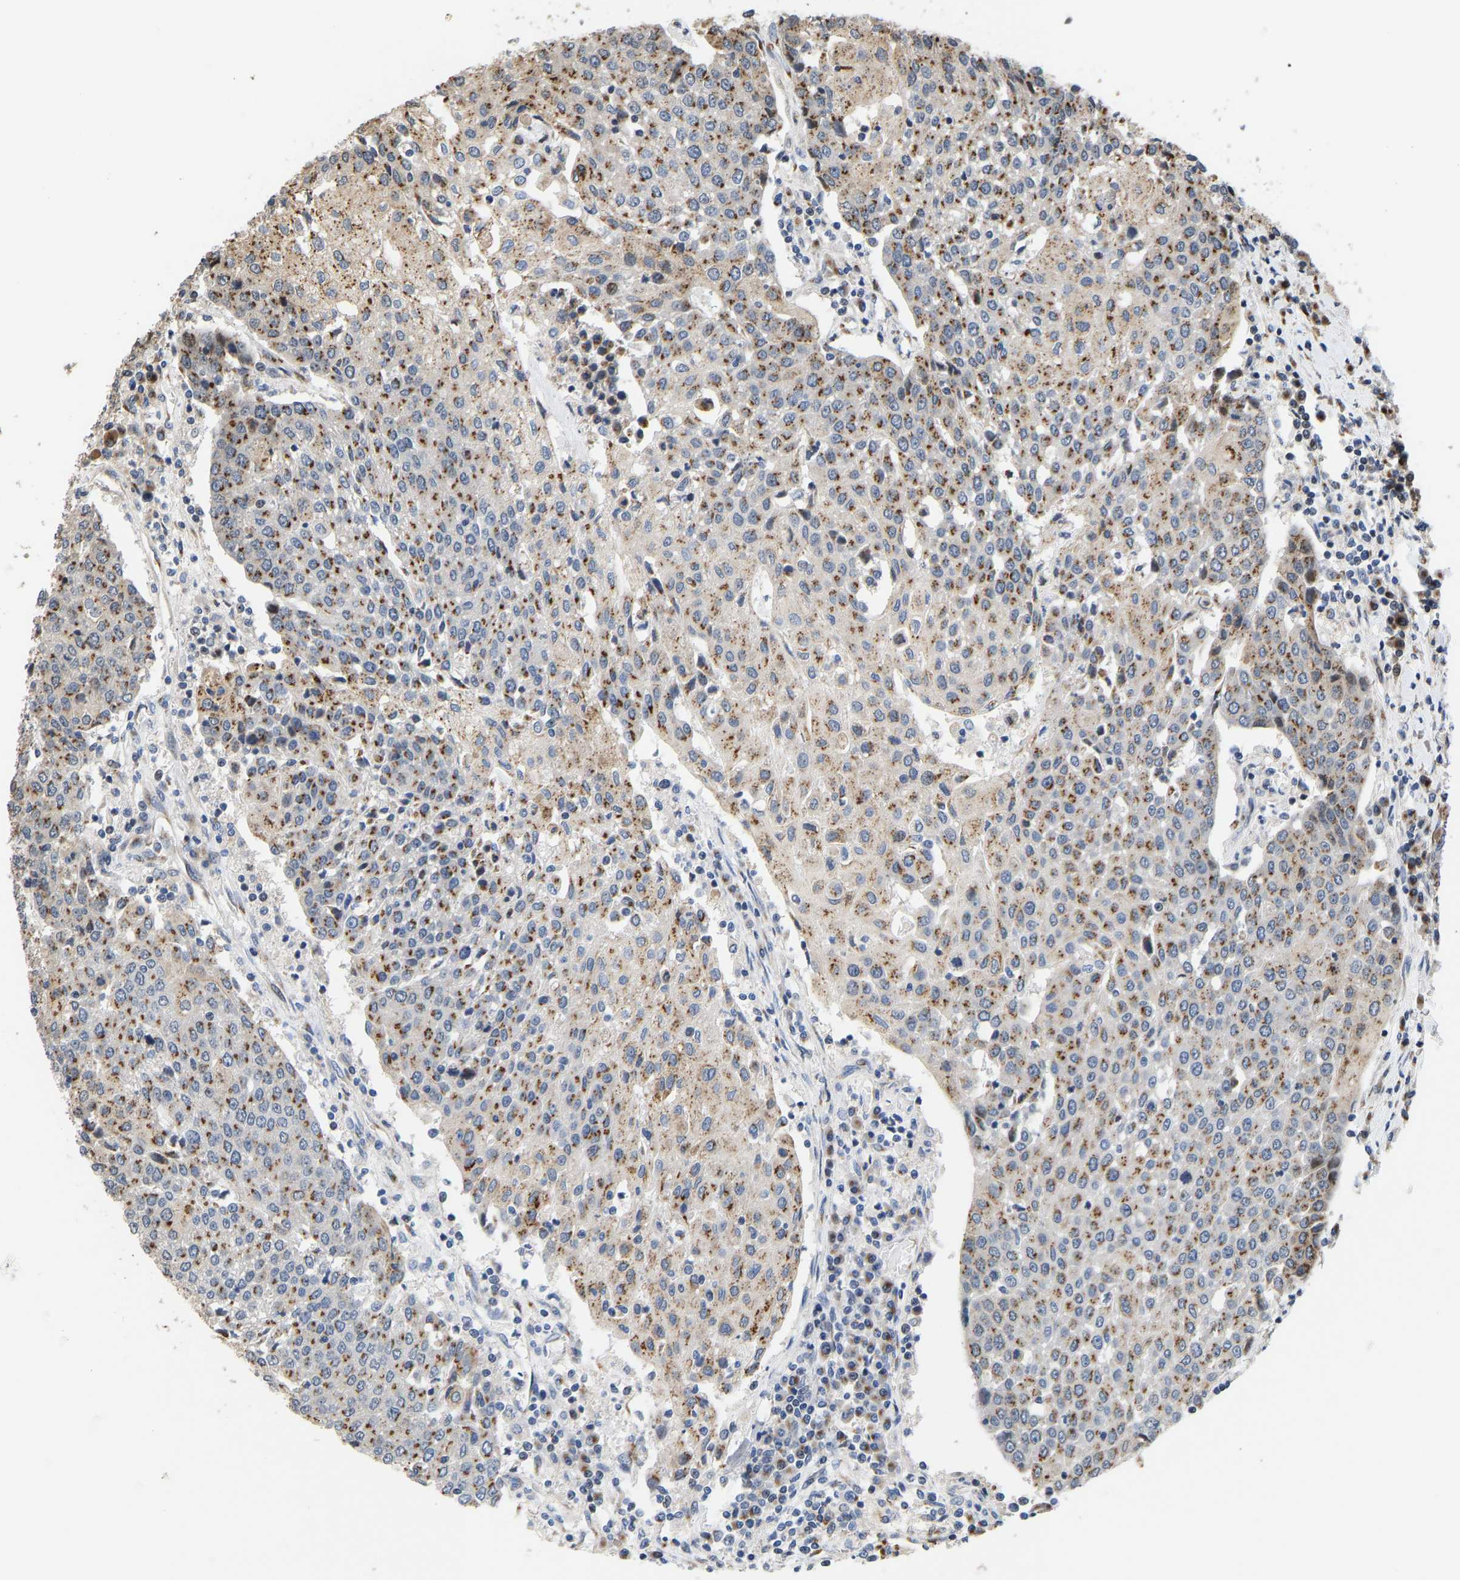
{"staining": {"intensity": "moderate", "quantity": ">75%", "location": "cytoplasmic/membranous"}, "tissue": "urothelial cancer", "cell_type": "Tumor cells", "image_type": "cancer", "snomed": [{"axis": "morphology", "description": "Urothelial carcinoma, High grade"}, {"axis": "topography", "description": "Urinary bladder"}], "caption": "Brown immunohistochemical staining in human urothelial carcinoma (high-grade) shows moderate cytoplasmic/membranous positivity in approximately >75% of tumor cells.", "gene": "YIPF4", "patient": {"sex": "female", "age": 85}}